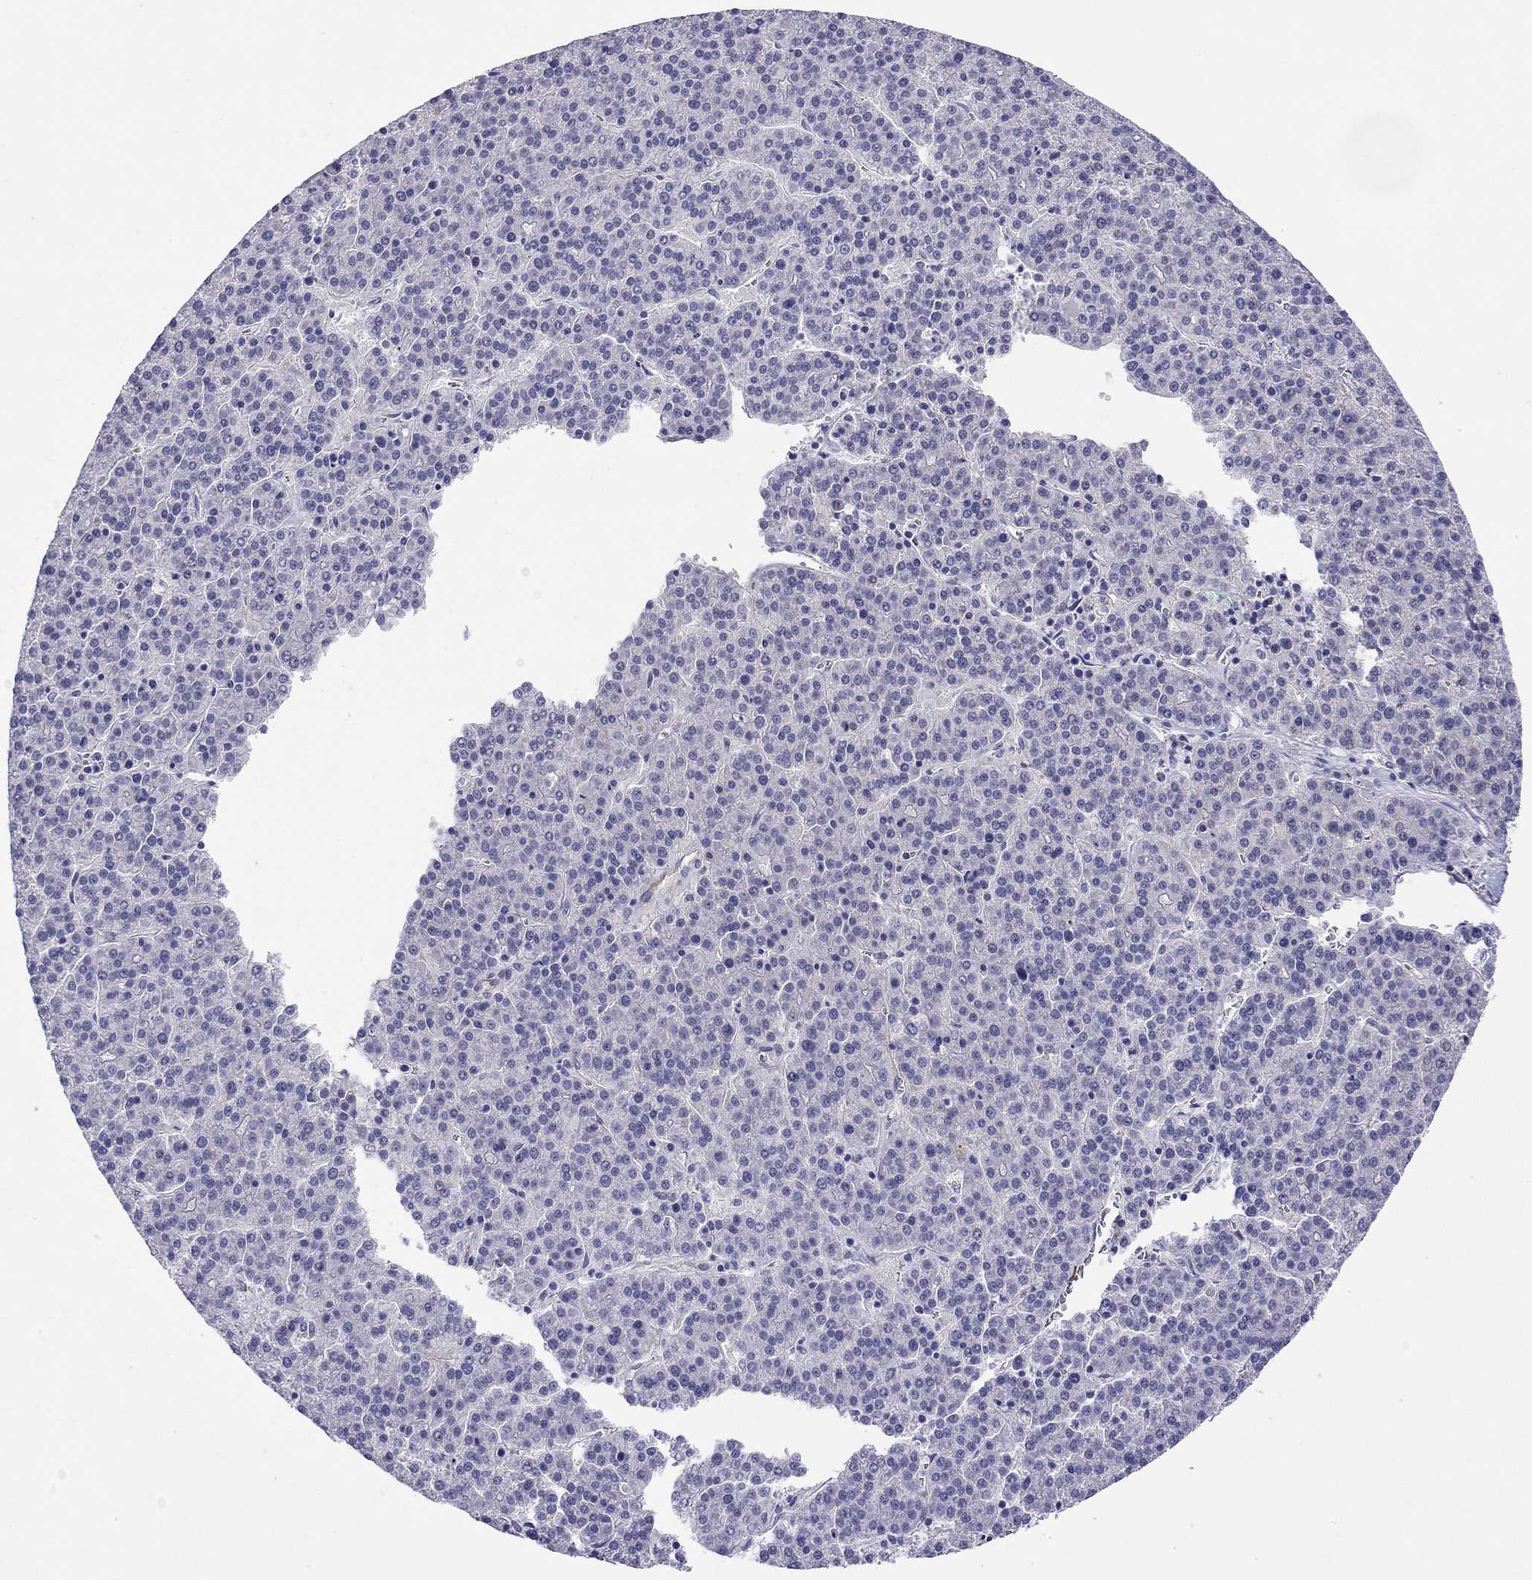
{"staining": {"intensity": "negative", "quantity": "none", "location": "none"}, "tissue": "liver cancer", "cell_type": "Tumor cells", "image_type": "cancer", "snomed": [{"axis": "morphology", "description": "Carcinoma, Hepatocellular, NOS"}, {"axis": "topography", "description": "Liver"}], "caption": "Protein analysis of hepatocellular carcinoma (liver) demonstrates no significant staining in tumor cells. (DAB immunohistochemistry with hematoxylin counter stain).", "gene": "RTL1", "patient": {"sex": "female", "age": 58}}